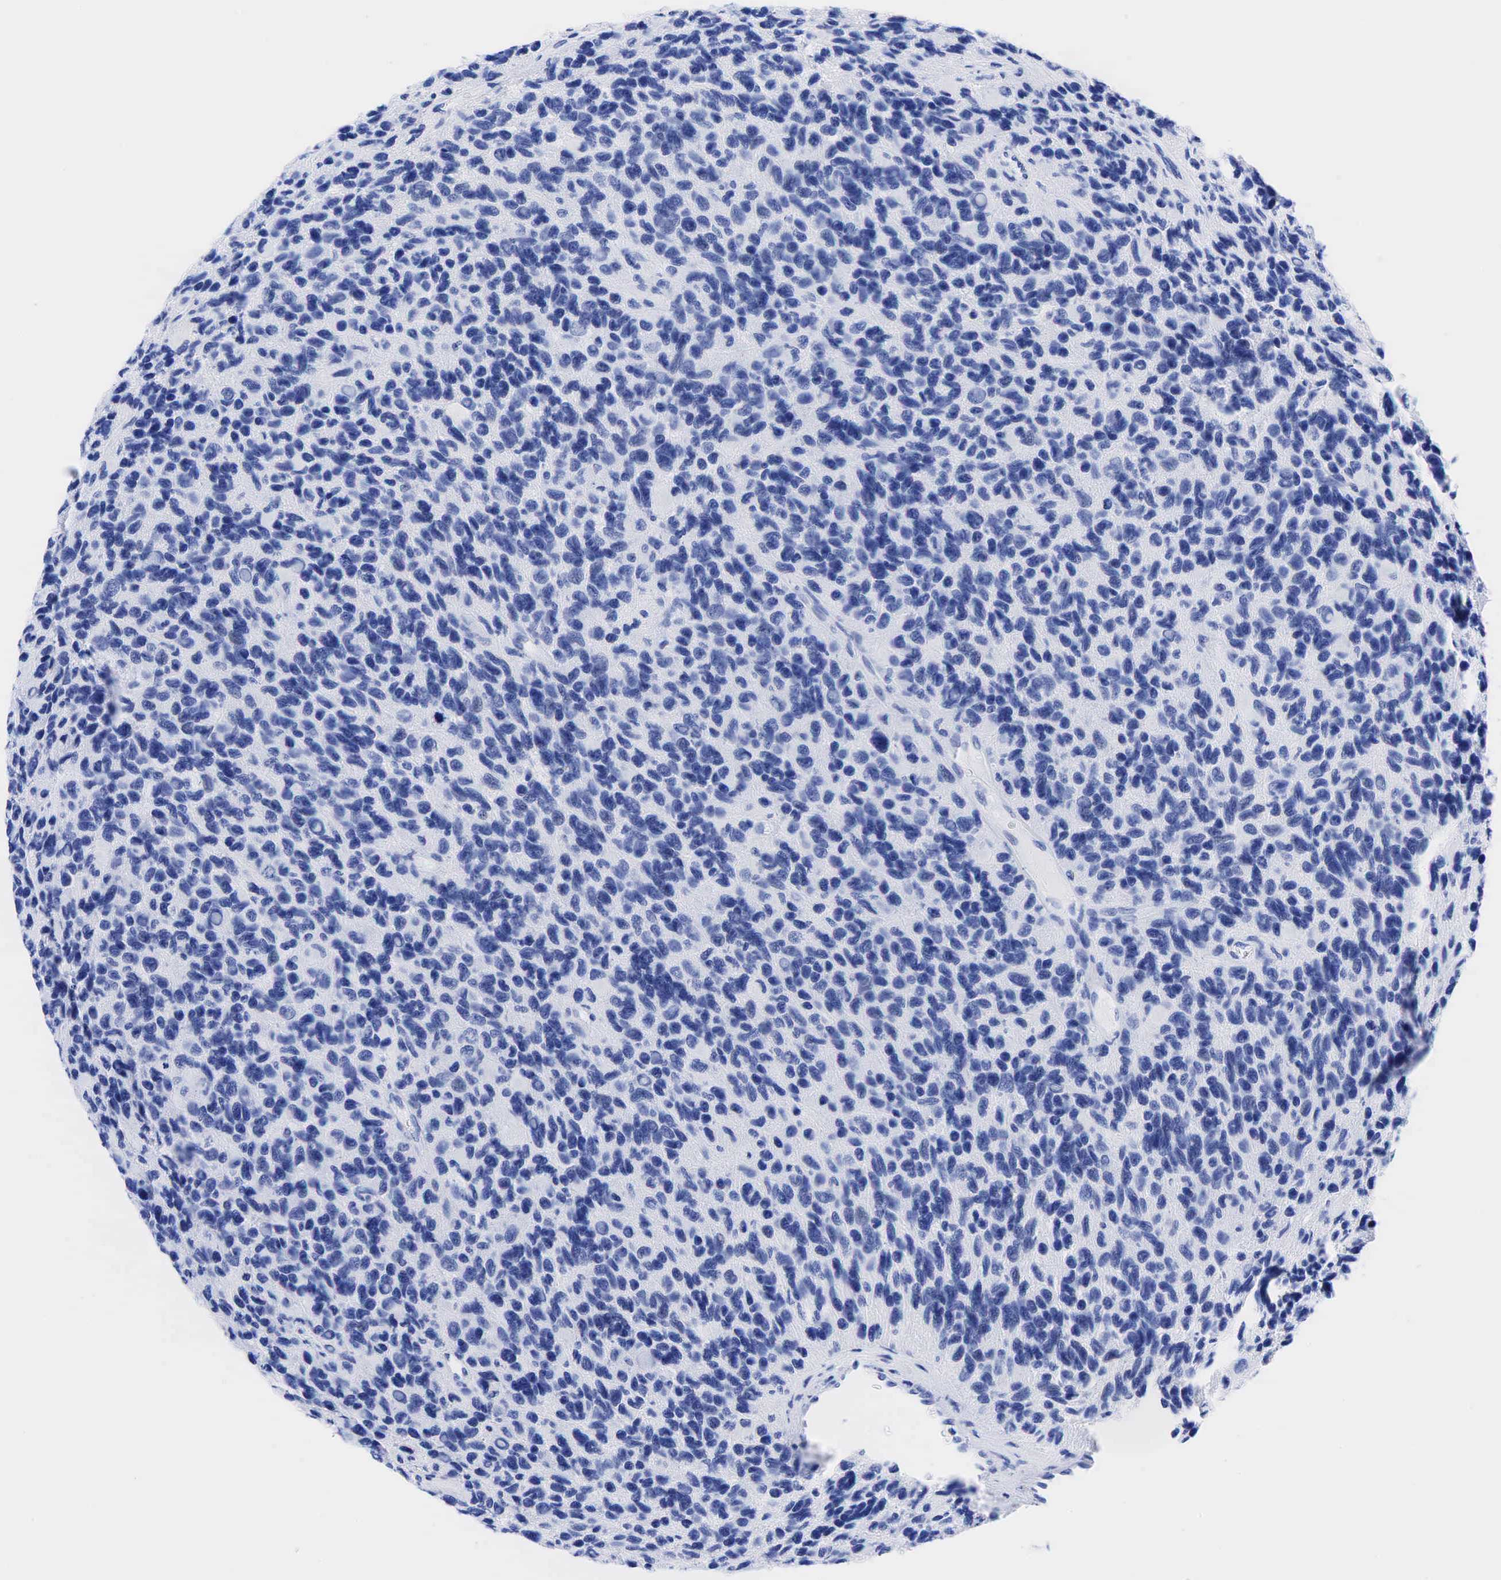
{"staining": {"intensity": "negative", "quantity": "none", "location": "none"}, "tissue": "glioma", "cell_type": "Tumor cells", "image_type": "cancer", "snomed": [{"axis": "morphology", "description": "Glioma, malignant, High grade"}, {"axis": "topography", "description": "Brain"}], "caption": "Tumor cells are negative for protein expression in human glioma.", "gene": "CEACAM5", "patient": {"sex": "male", "age": 77}}